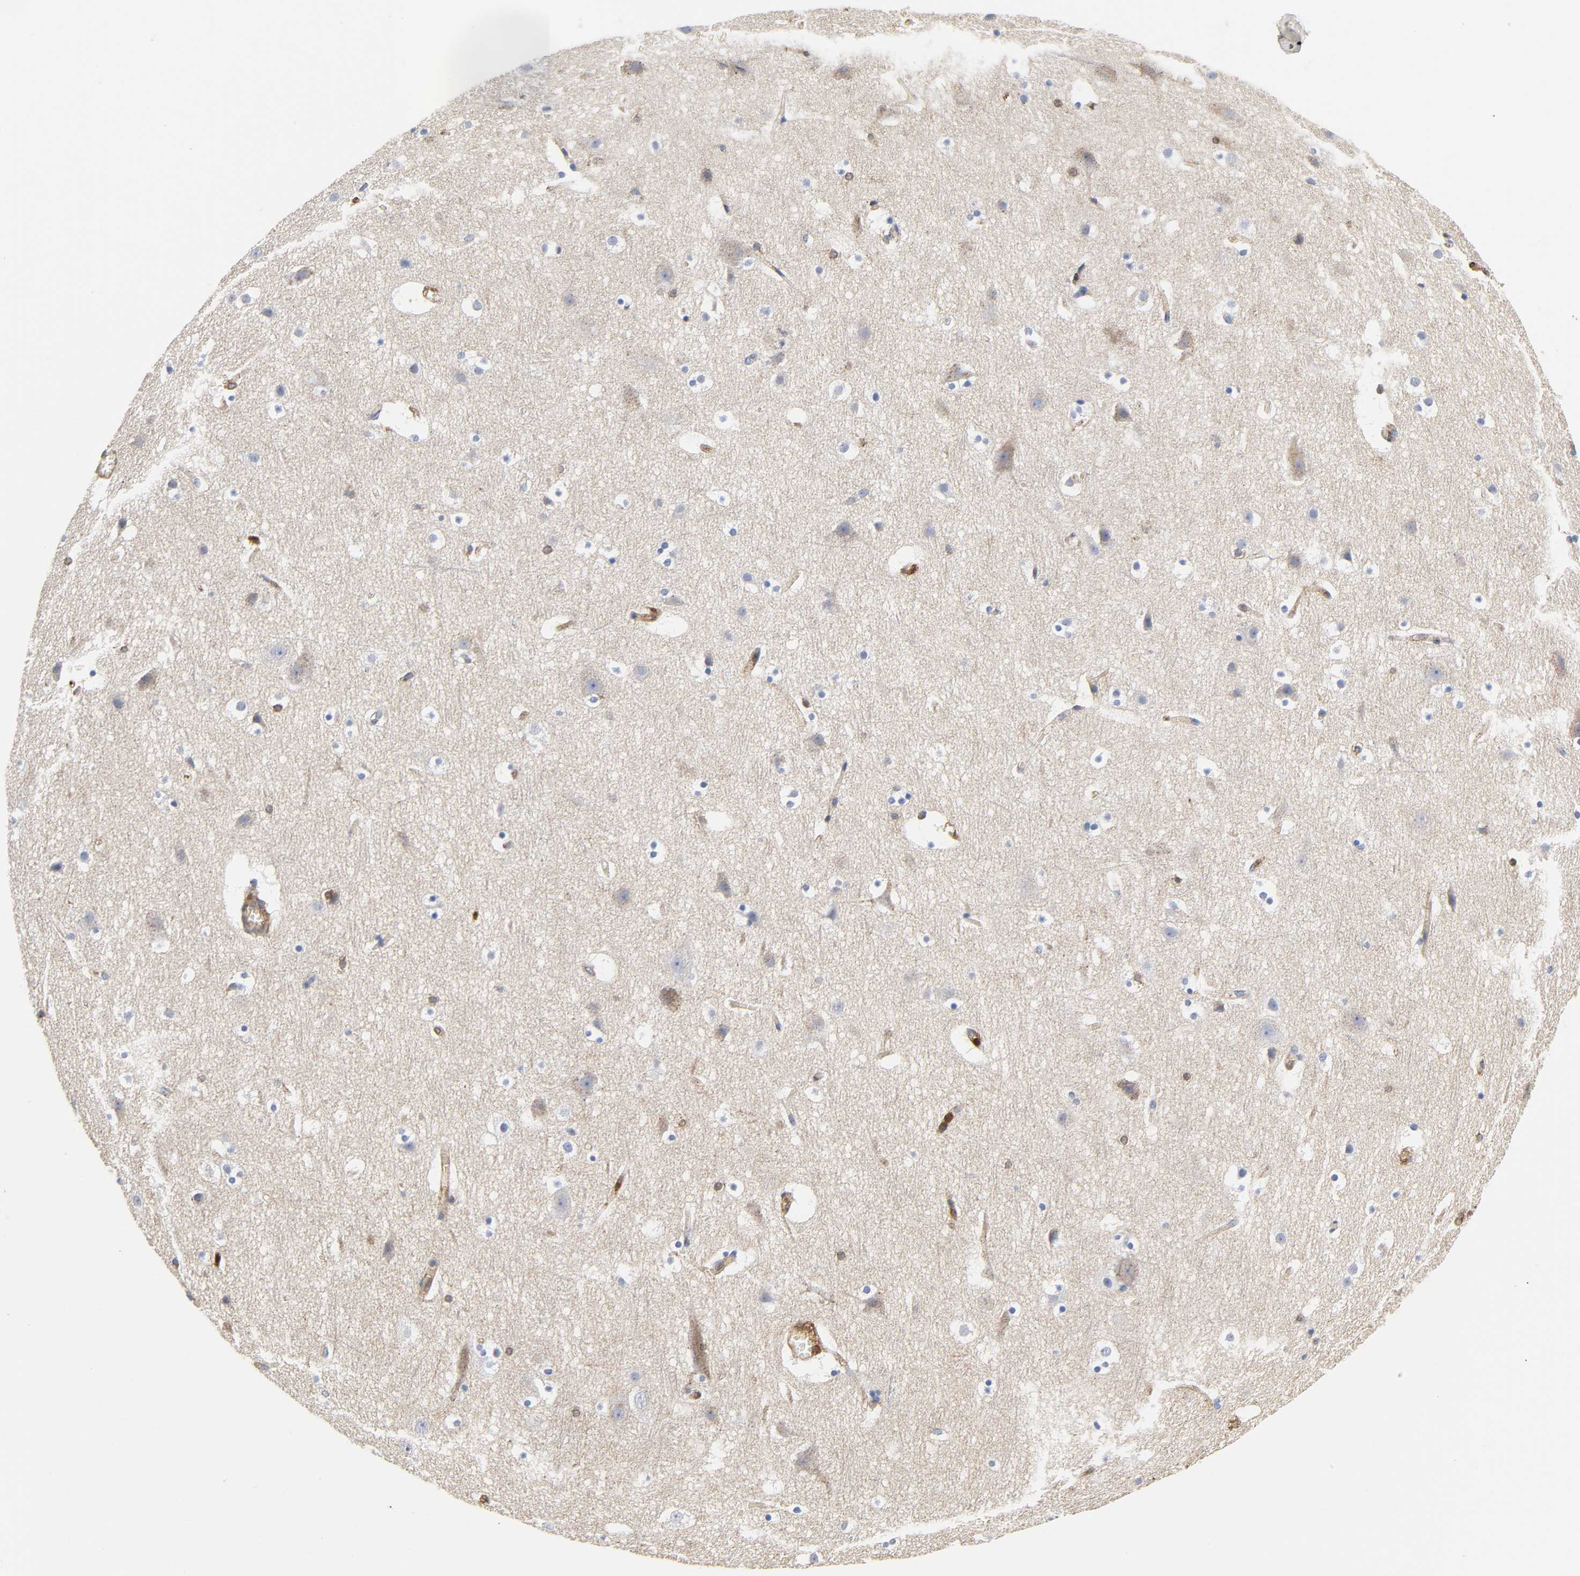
{"staining": {"intensity": "moderate", "quantity": ">75%", "location": "cytoplasmic/membranous"}, "tissue": "cerebral cortex", "cell_type": "Endothelial cells", "image_type": "normal", "snomed": [{"axis": "morphology", "description": "Normal tissue, NOS"}, {"axis": "topography", "description": "Cerebral cortex"}], "caption": "Protein analysis of benign cerebral cortex displays moderate cytoplasmic/membranous staining in about >75% of endothelial cells. Immunohistochemistry (ihc) stains the protein of interest in brown and the nuclei are stained blue.", "gene": "ANXA11", "patient": {"sex": "male", "age": 45}}